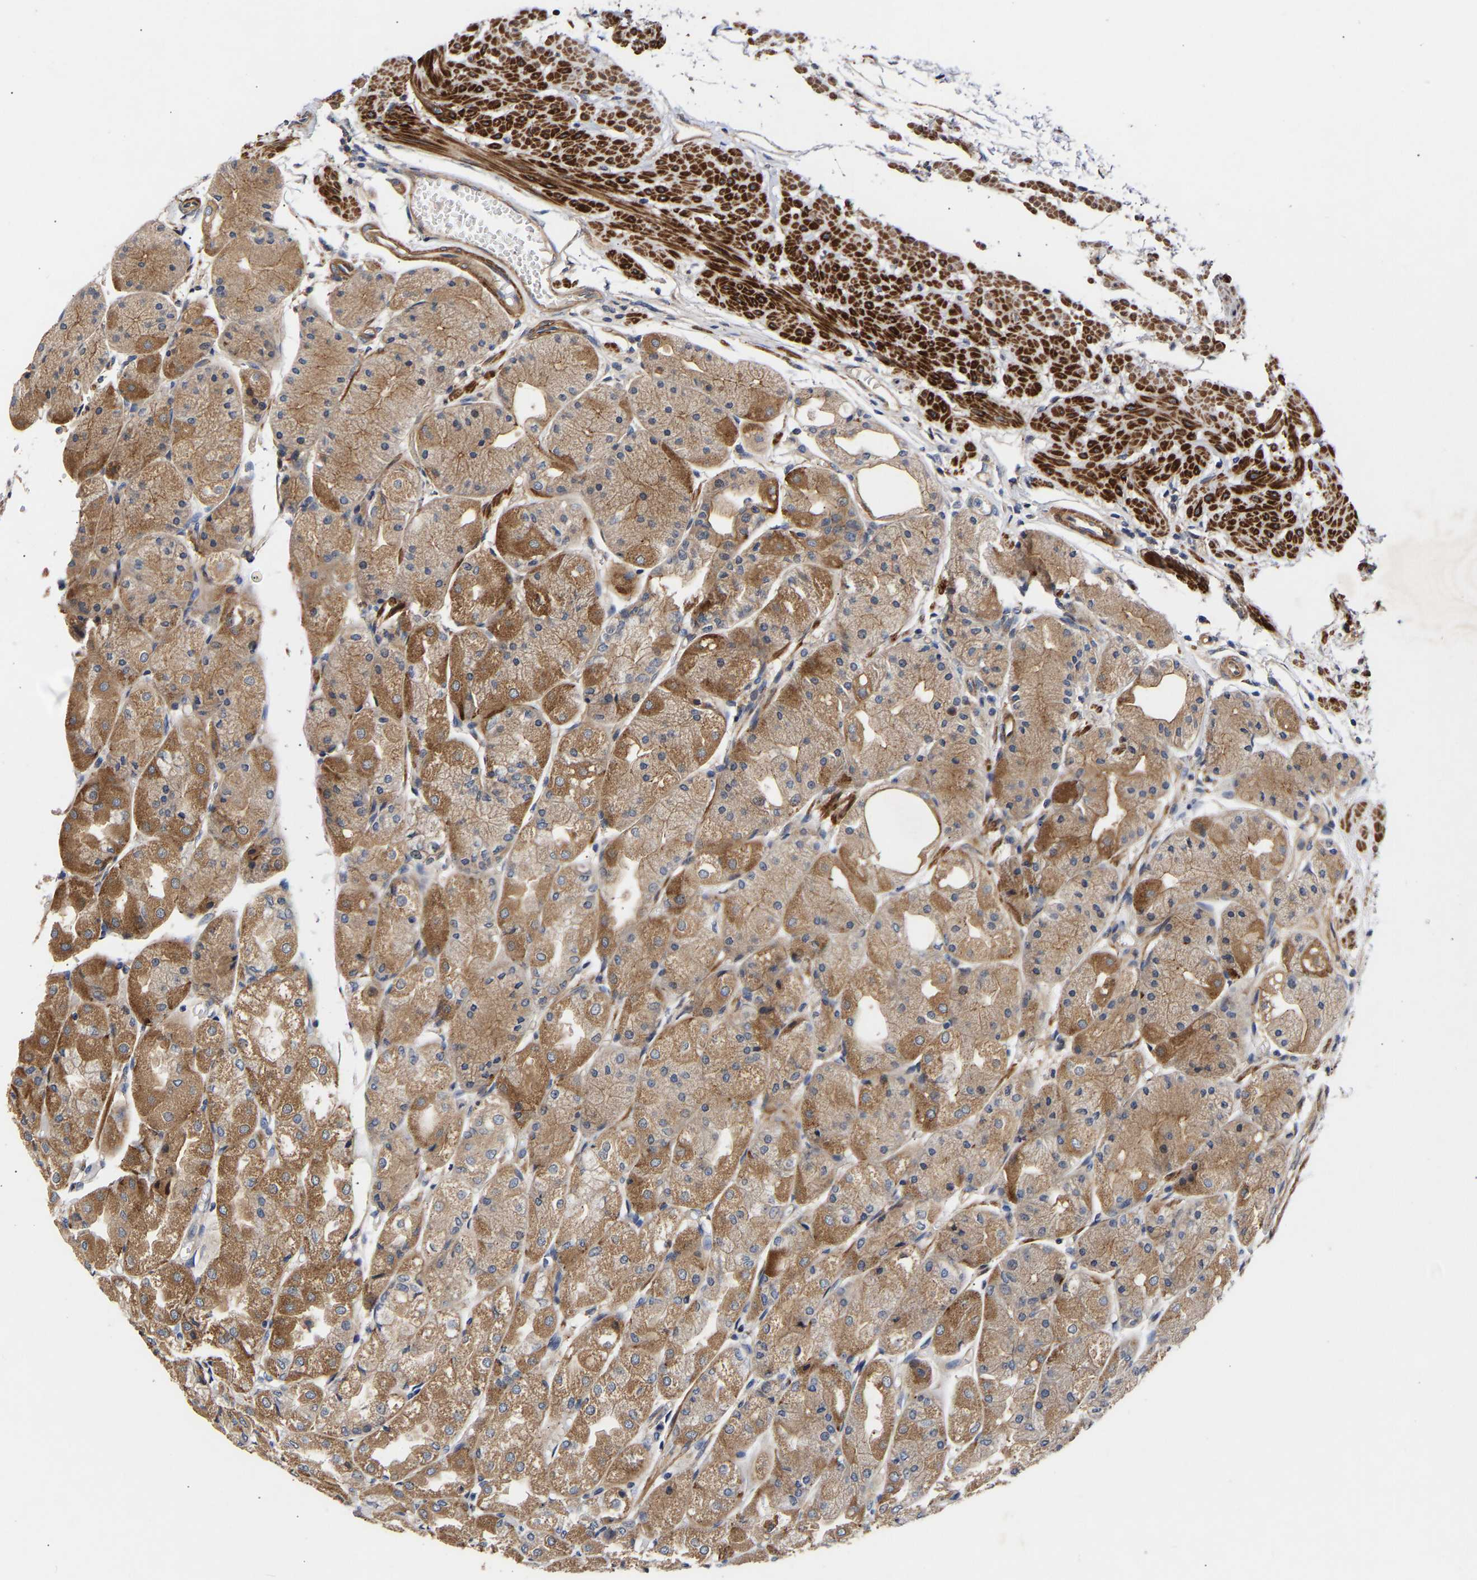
{"staining": {"intensity": "moderate", "quantity": ">75%", "location": "cytoplasmic/membranous"}, "tissue": "stomach", "cell_type": "Glandular cells", "image_type": "normal", "snomed": [{"axis": "morphology", "description": "Normal tissue, NOS"}, {"axis": "topography", "description": "Stomach, upper"}], "caption": "A medium amount of moderate cytoplasmic/membranous staining is present in approximately >75% of glandular cells in unremarkable stomach. The protein of interest is stained brown, and the nuclei are stained in blue (DAB IHC with brightfield microscopy, high magnification).", "gene": "KASH5", "patient": {"sex": "male", "age": 72}}